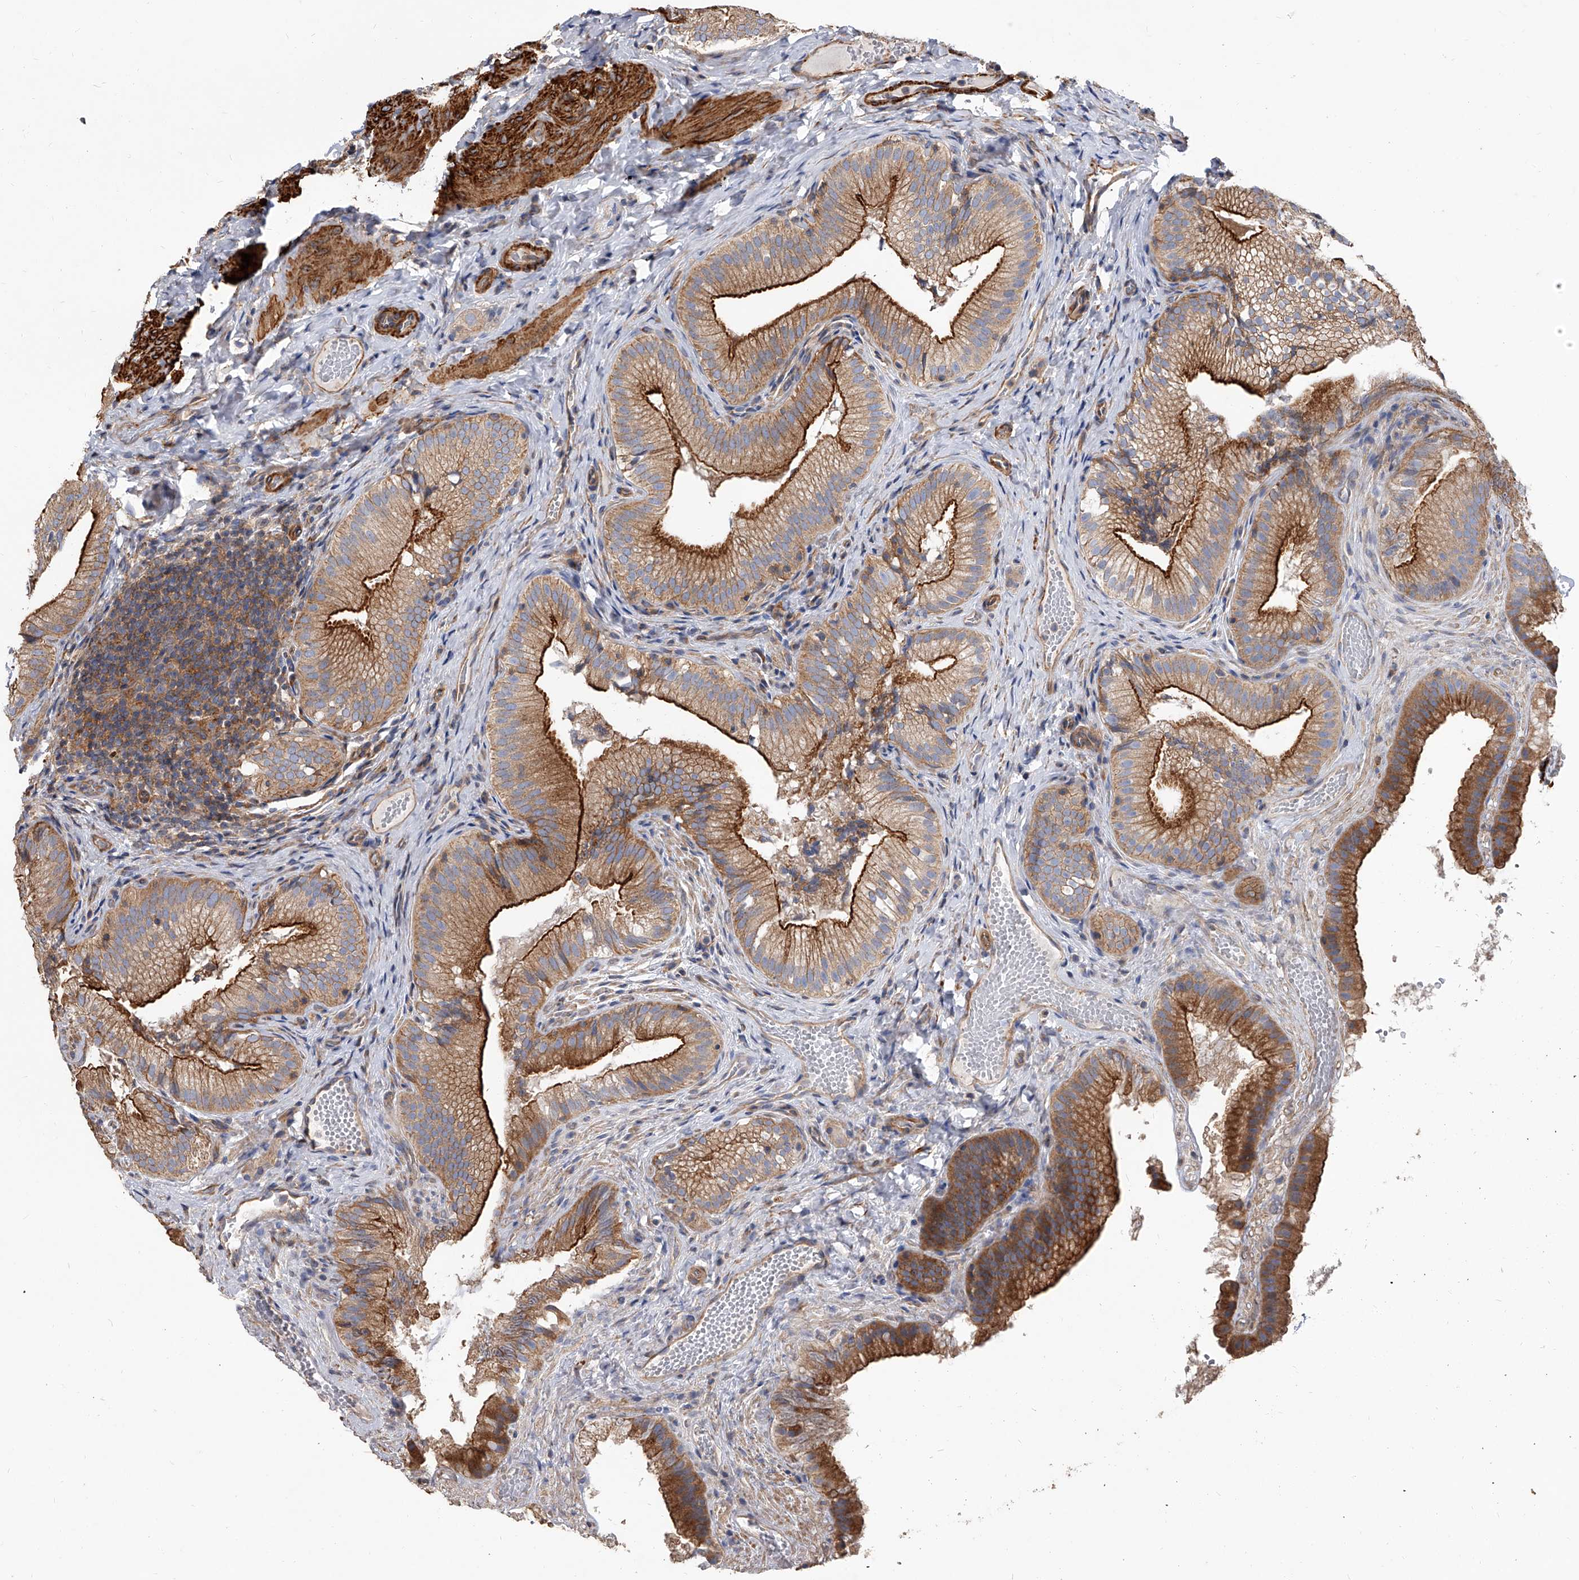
{"staining": {"intensity": "strong", "quantity": ">75%", "location": "cytoplasmic/membranous"}, "tissue": "gallbladder", "cell_type": "Glandular cells", "image_type": "normal", "snomed": [{"axis": "morphology", "description": "Normal tissue, NOS"}, {"axis": "topography", "description": "Gallbladder"}], "caption": "Protein expression analysis of benign human gallbladder reveals strong cytoplasmic/membranous staining in about >75% of glandular cells.", "gene": "PISD", "patient": {"sex": "female", "age": 30}}